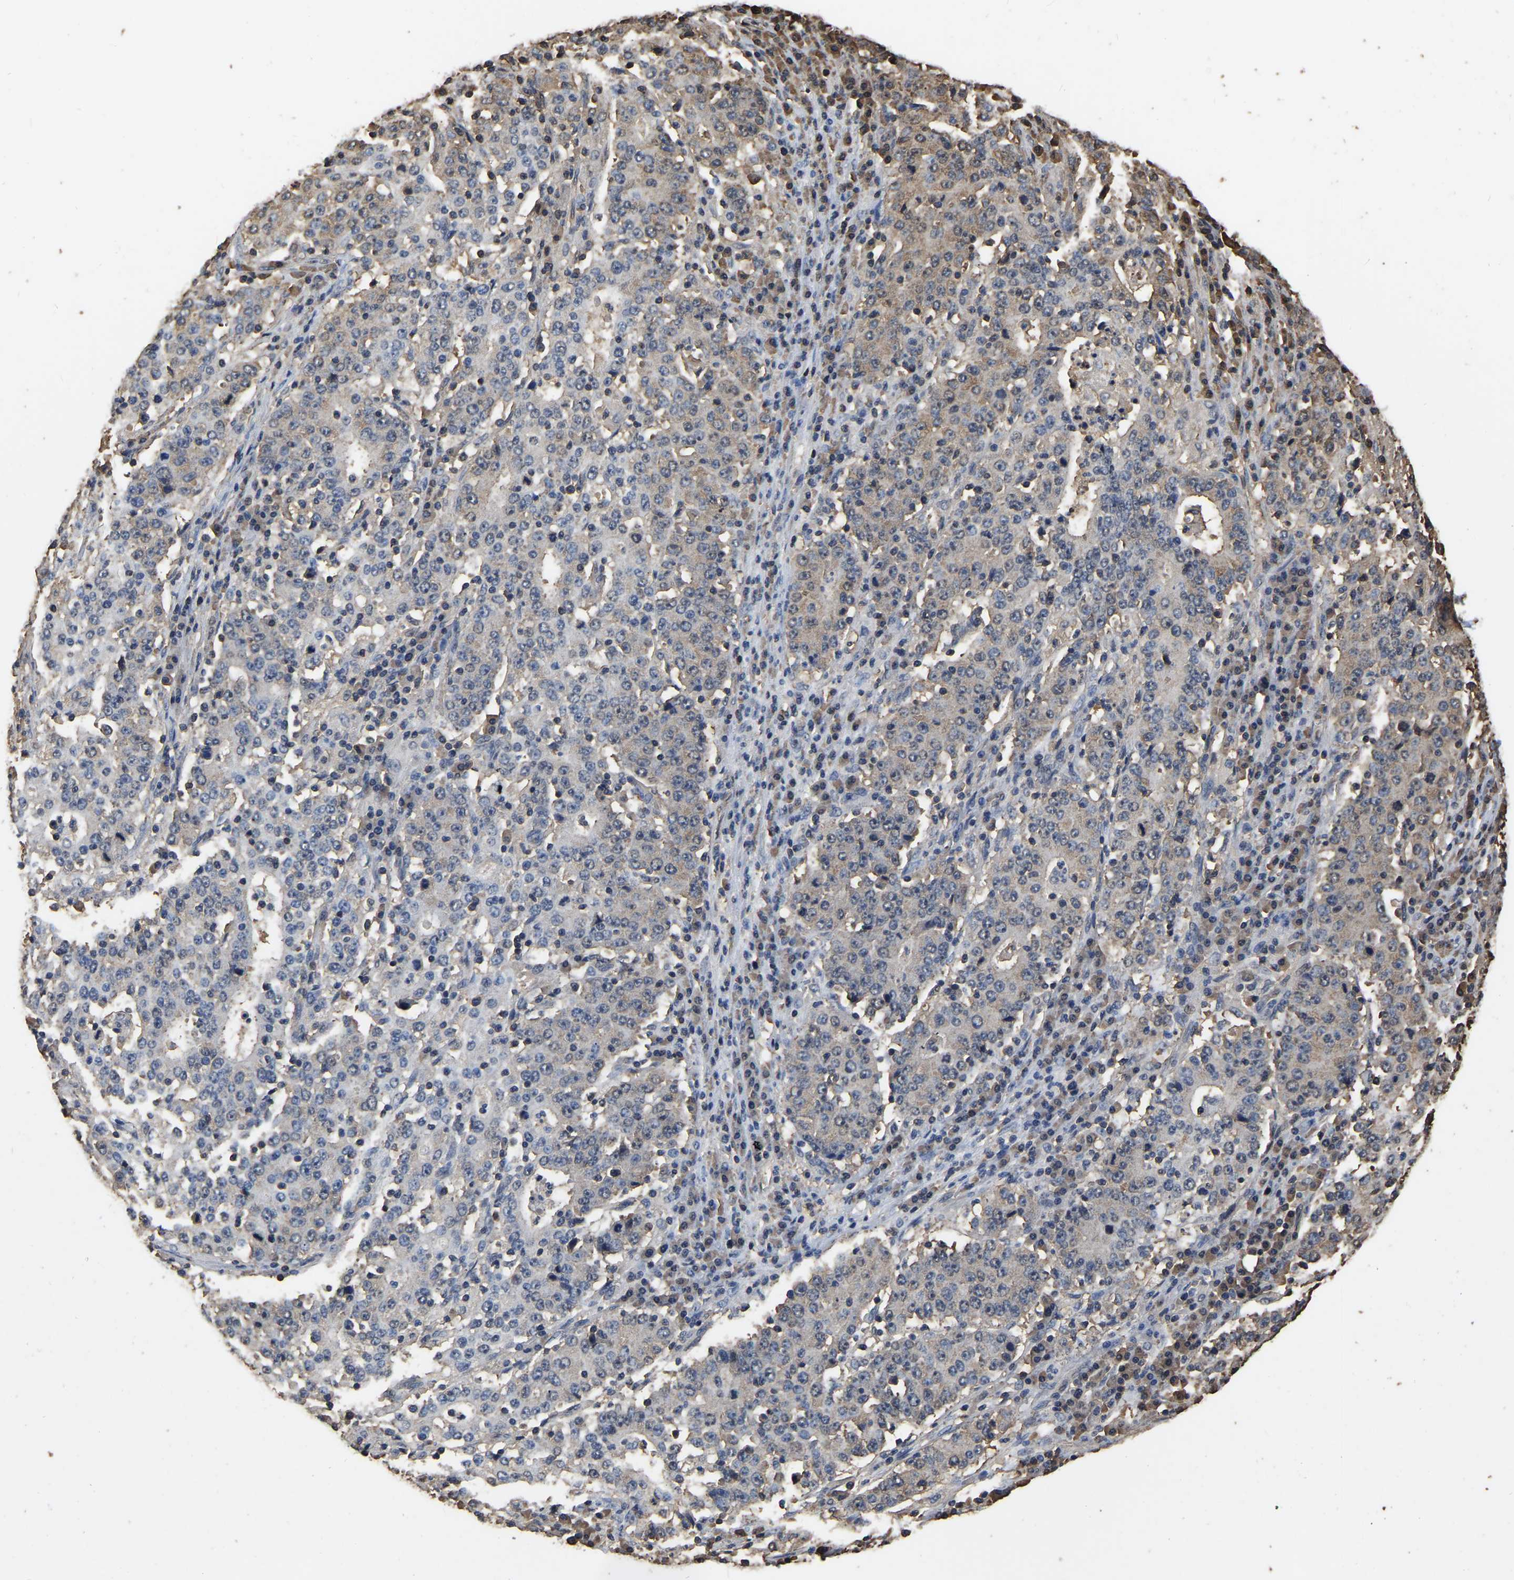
{"staining": {"intensity": "weak", "quantity": "<25%", "location": "cytoplasmic/membranous"}, "tissue": "stomach cancer", "cell_type": "Tumor cells", "image_type": "cancer", "snomed": [{"axis": "morphology", "description": "Adenocarcinoma, NOS"}, {"axis": "topography", "description": "Stomach"}], "caption": "Immunohistochemistry micrograph of neoplastic tissue: stomach cancer stained with DAB (3,3'-diaminobenzidine) shows no significant protein expression in tumor cells. (Brightfield microscopy of DAB (3,3'-diaminobenzidine) IHC at high magnification).", "gene": "LDHB", "patient": {"sex": "male", "age": 59}}